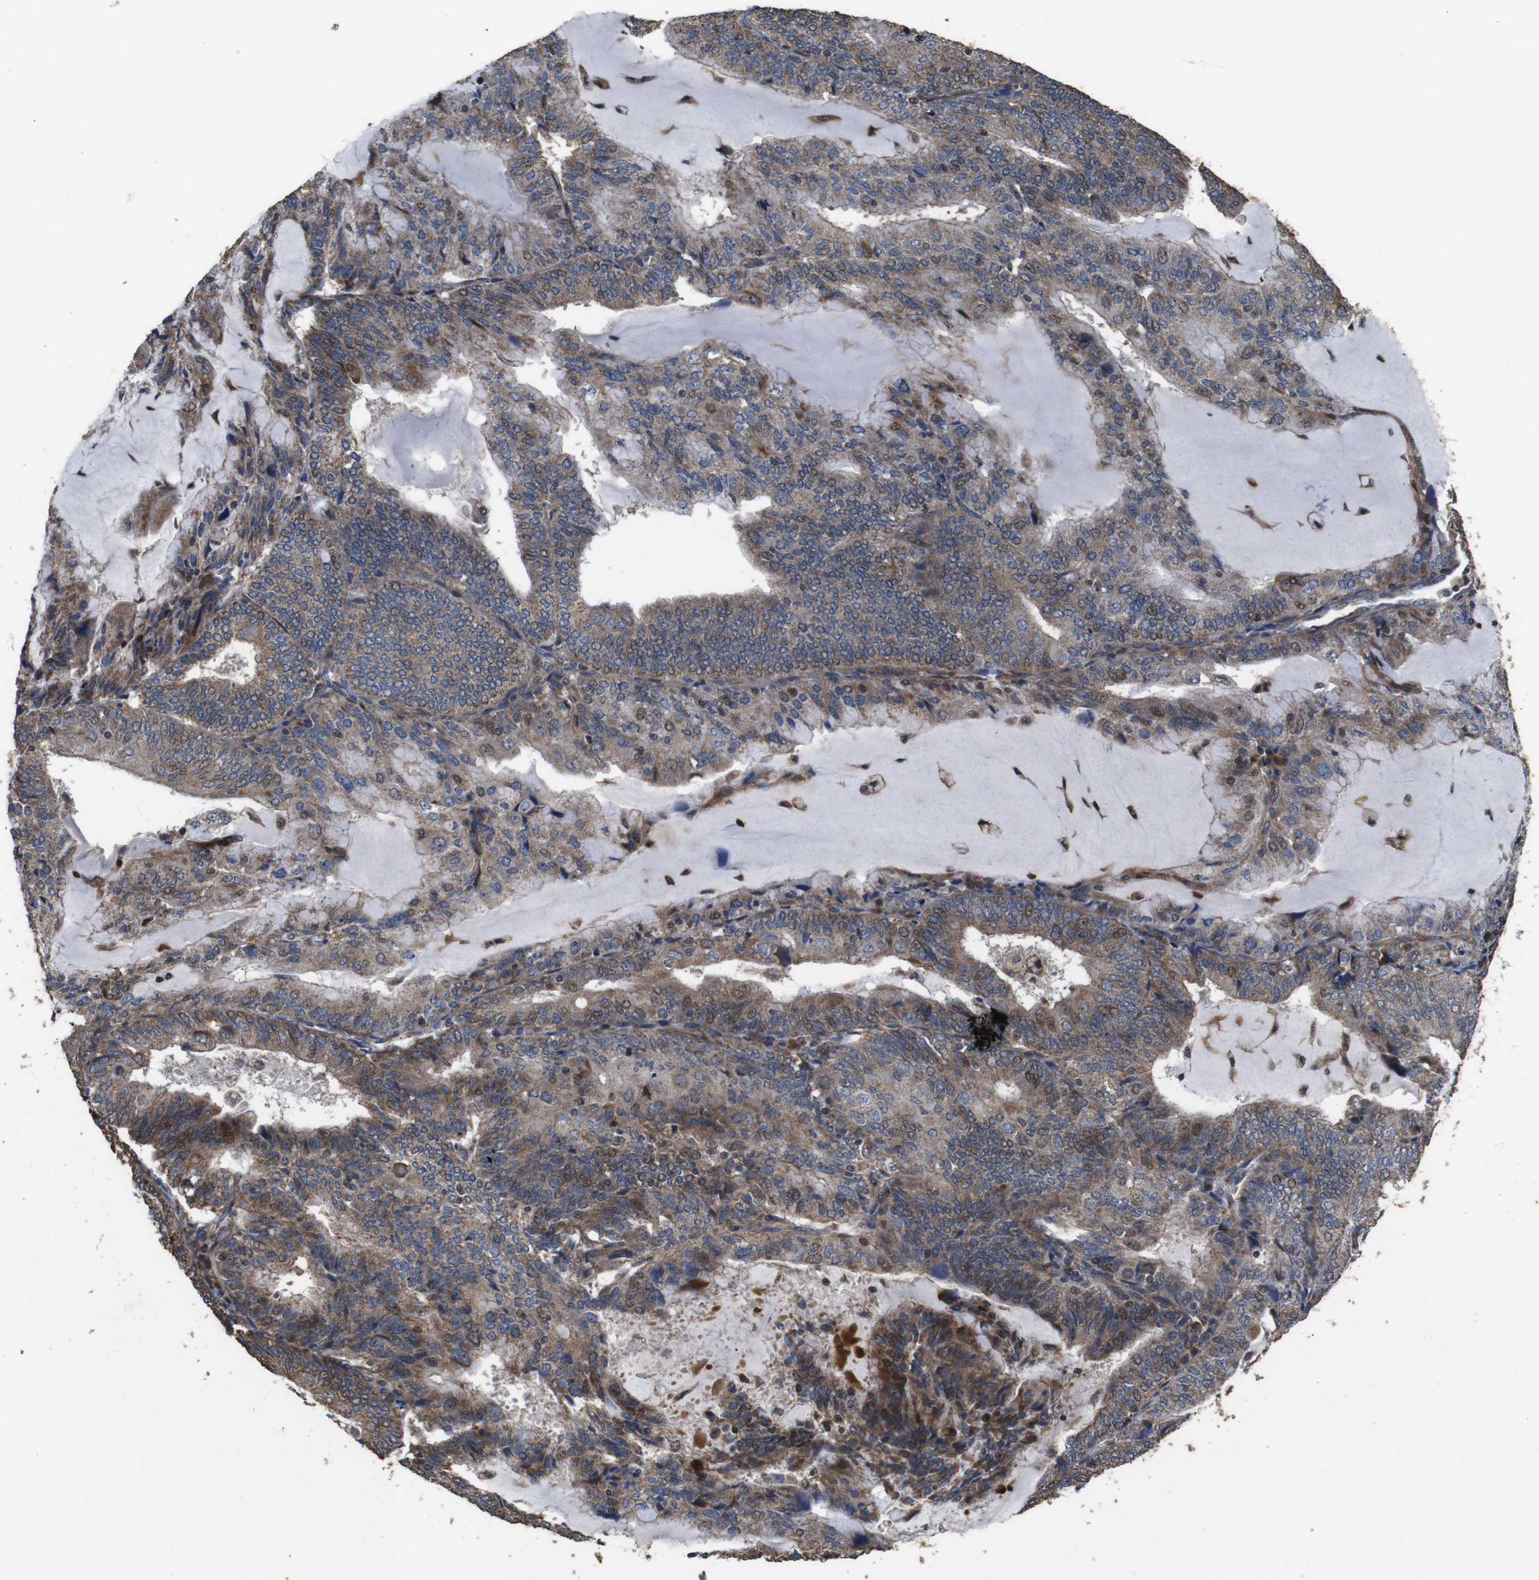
{"staining": {"intensity": "moderate", "quantity": ">75%", "location": "cytoplasmic/membranous,nuclear"}, "tissue": "endometrial cancer", "cell_type": "Tumor cells", "image_type": "cancer", "snomed": [{"axis": "morphology", "description": "Adenocarcinoma, NOS"}, {"axis": "topography", "description": "Endometrium"}], "caption": "IHC (DAB) staining of adenocarcinoma (endometrial) reveals moderate cytoplasmic/membranous and nuclear protein positivity in about >75% of tumor cells. (DAB IHC with brightfield microscopy, high magnification).", "gene": "SNN", "patient": {"sex": "female", "age": 81}}